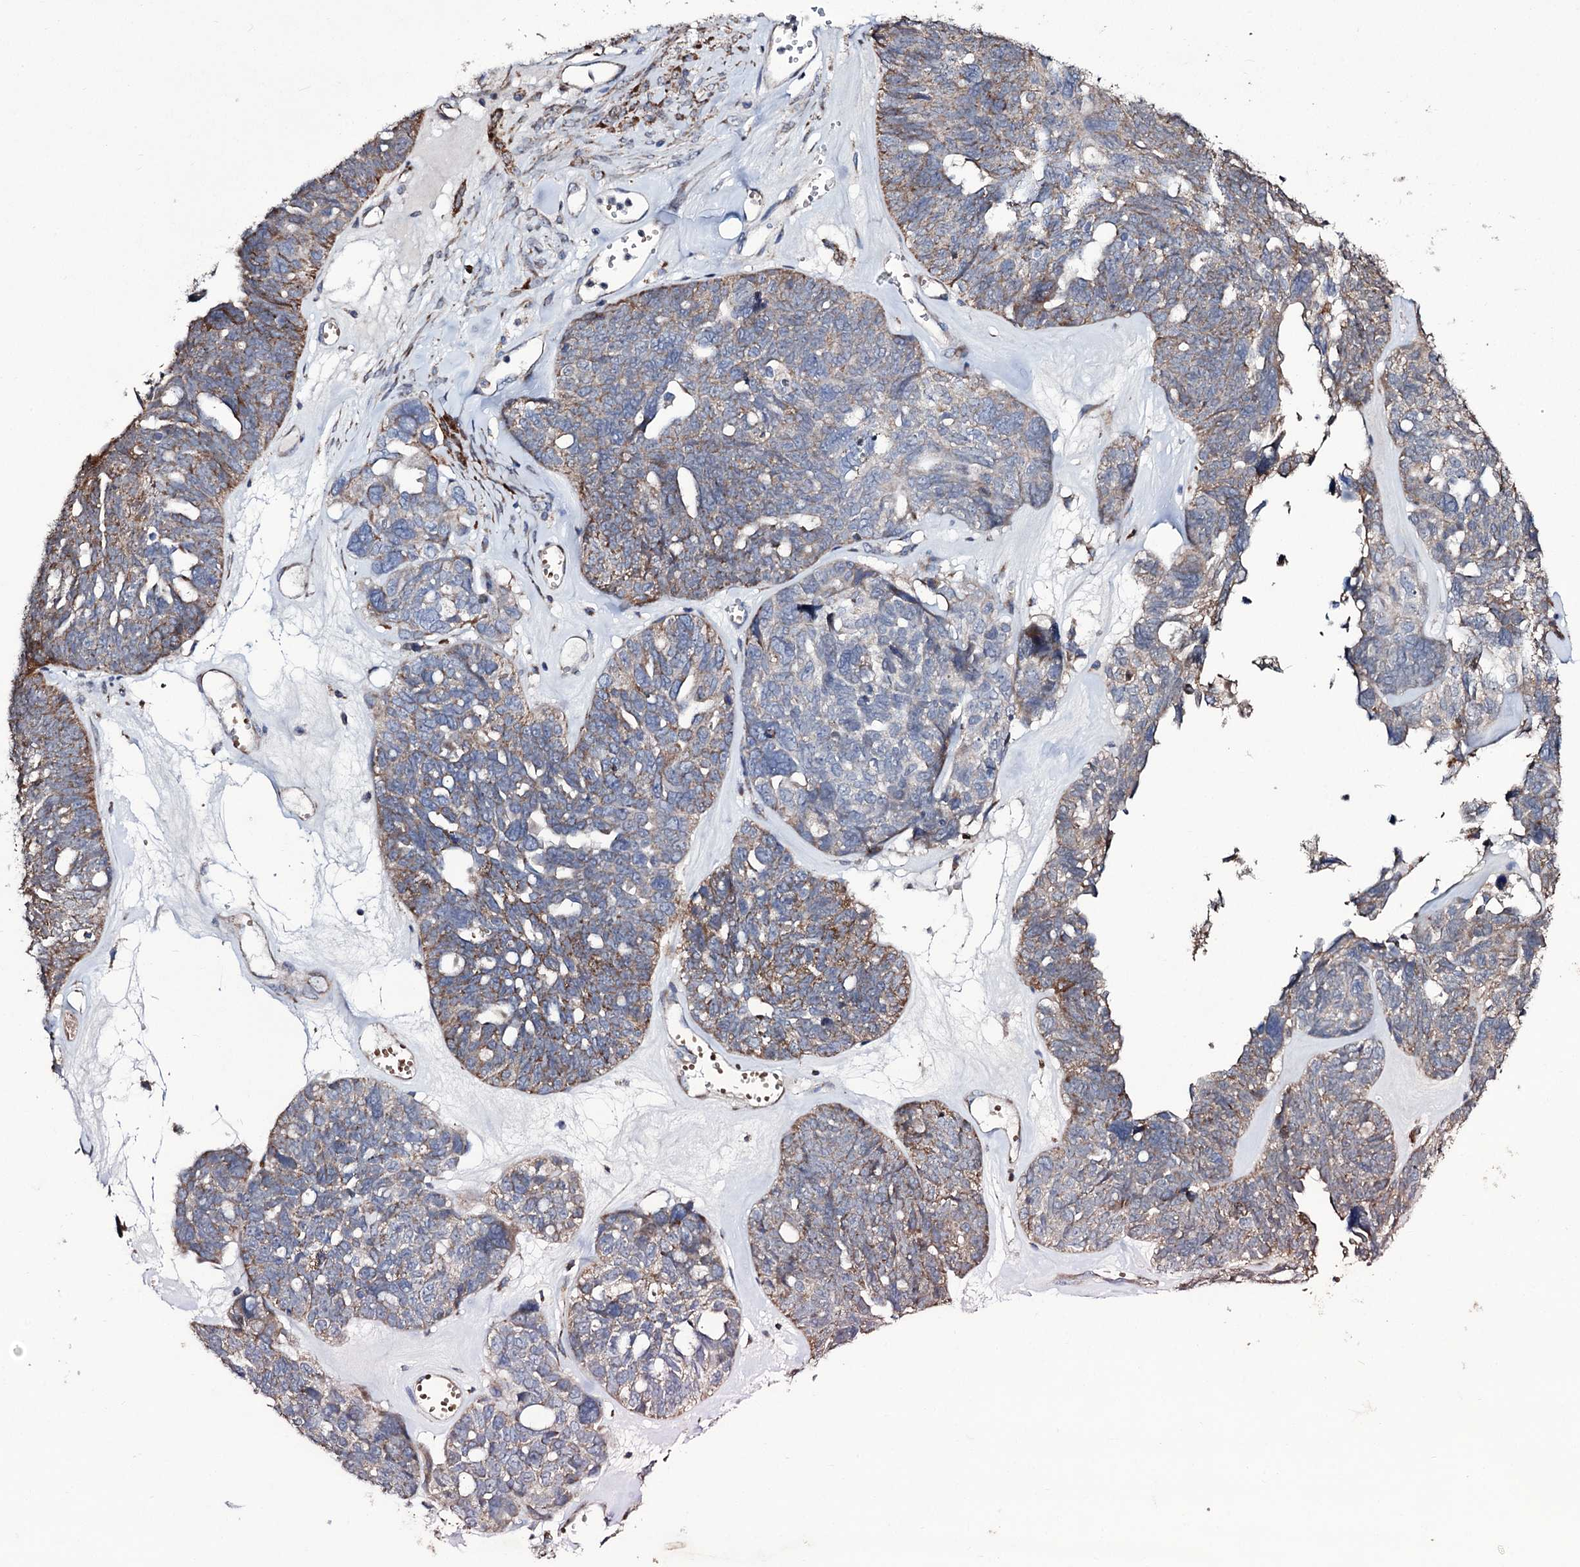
{"staining": {"intensity": "moderate", "quantity": "25%-75%", "location": "cytoplasmic/membranous"}, "tissue": "ovarian cancer", "cell_type": "Tumor cells", "image_type": "cancer", "snomed": [{"axis": "morphology", "description": "Cystadenocarcinoma, serous, NOS"}, {"axis": "topography", "description": "Ovary"}], "caption": "Approximately 25%-75% of tumor cells in ovarian cancer (serous cystadenocarcinoma) show moderate cytoplasmic/membranous protein staining as visualized by brown immunohistochemical staining.", "gene": "TUBGCP5", "patient": {"sex": "female", "age": 79}}